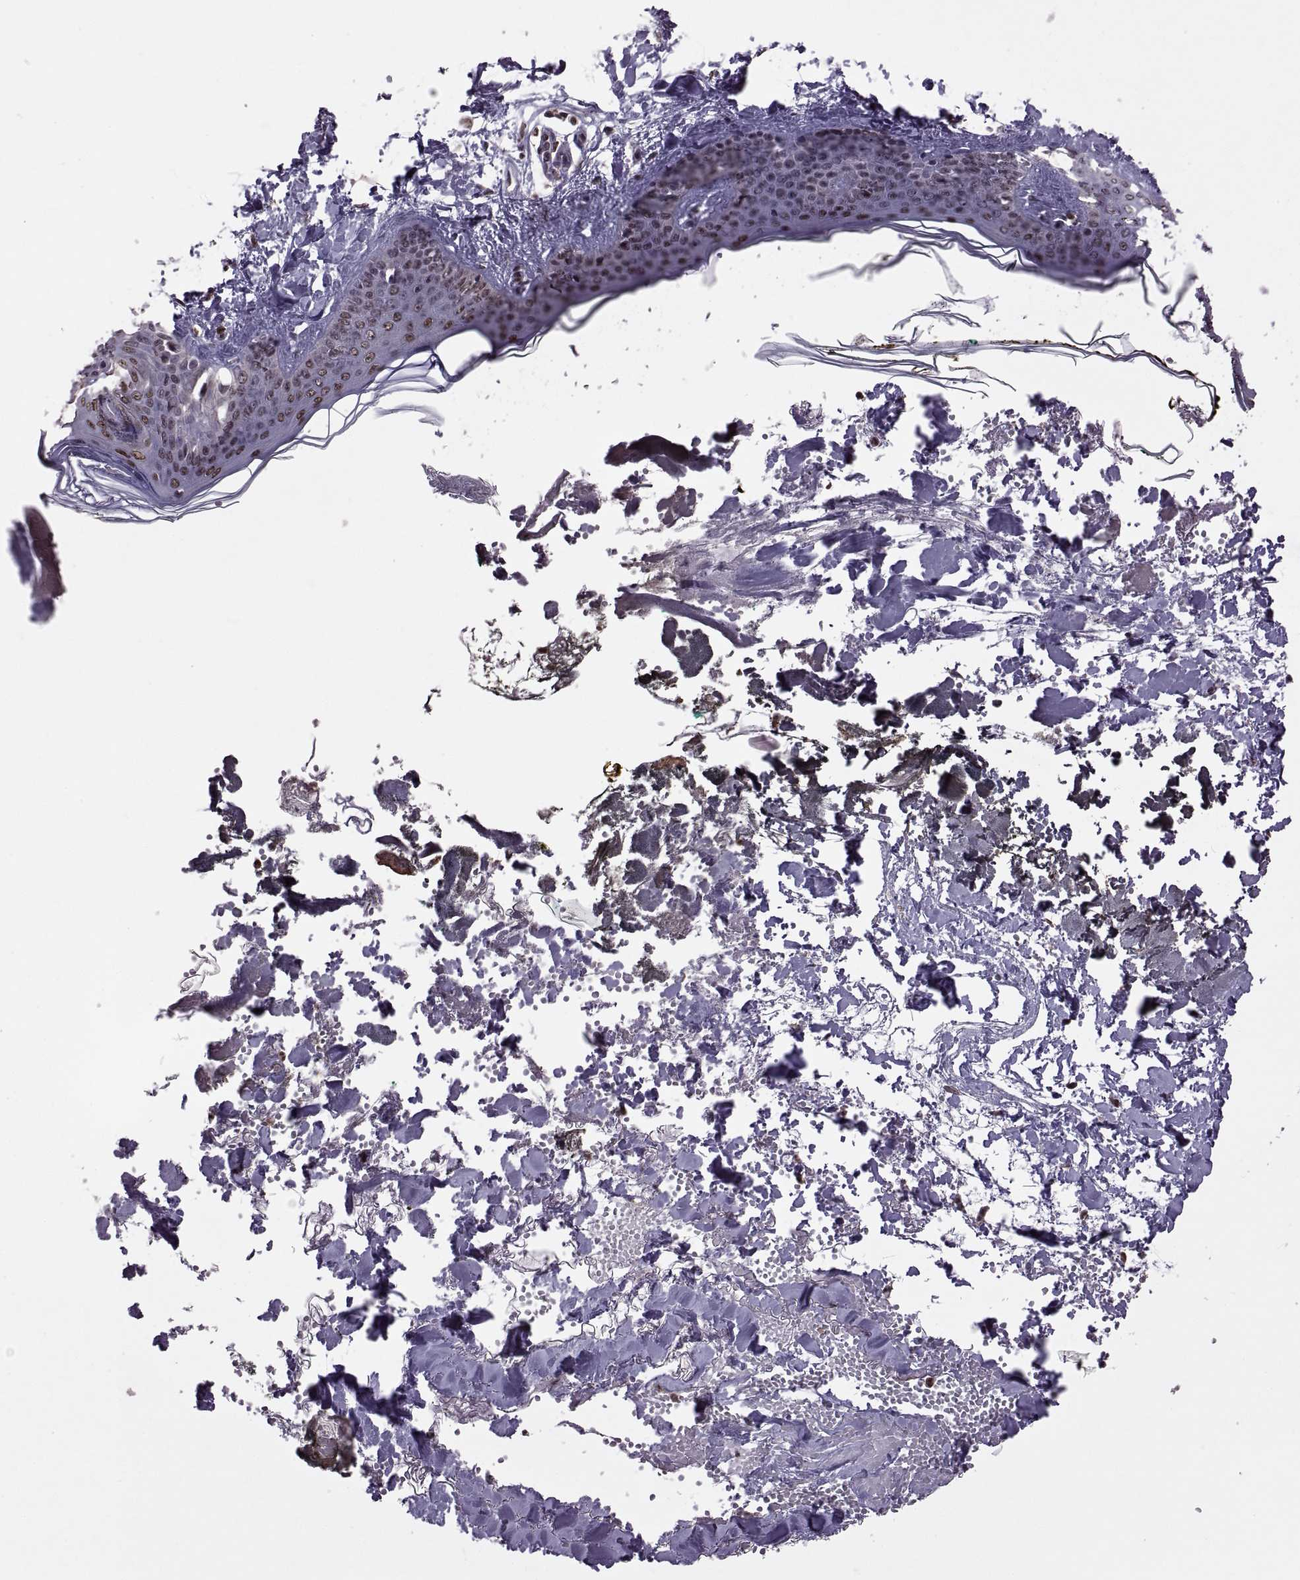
{"staining": {"intensity": "negative", "quantity": "none", "location": "none"}, "tissue": "skin", "cell_type": "Fibroblasts", "image_type": "normal", "snomed": [{"axis": "morphology", "description": "Normal tissue, NOS"}, {"axis": "topography", "description": "Skin"}], "caption": "DAB immunohistochemical staining of unremarkable skin exhibits no significant positivity in fibroblasts.", "gene": "INTS3", "patient": {"sex": "female", "age": 34}}